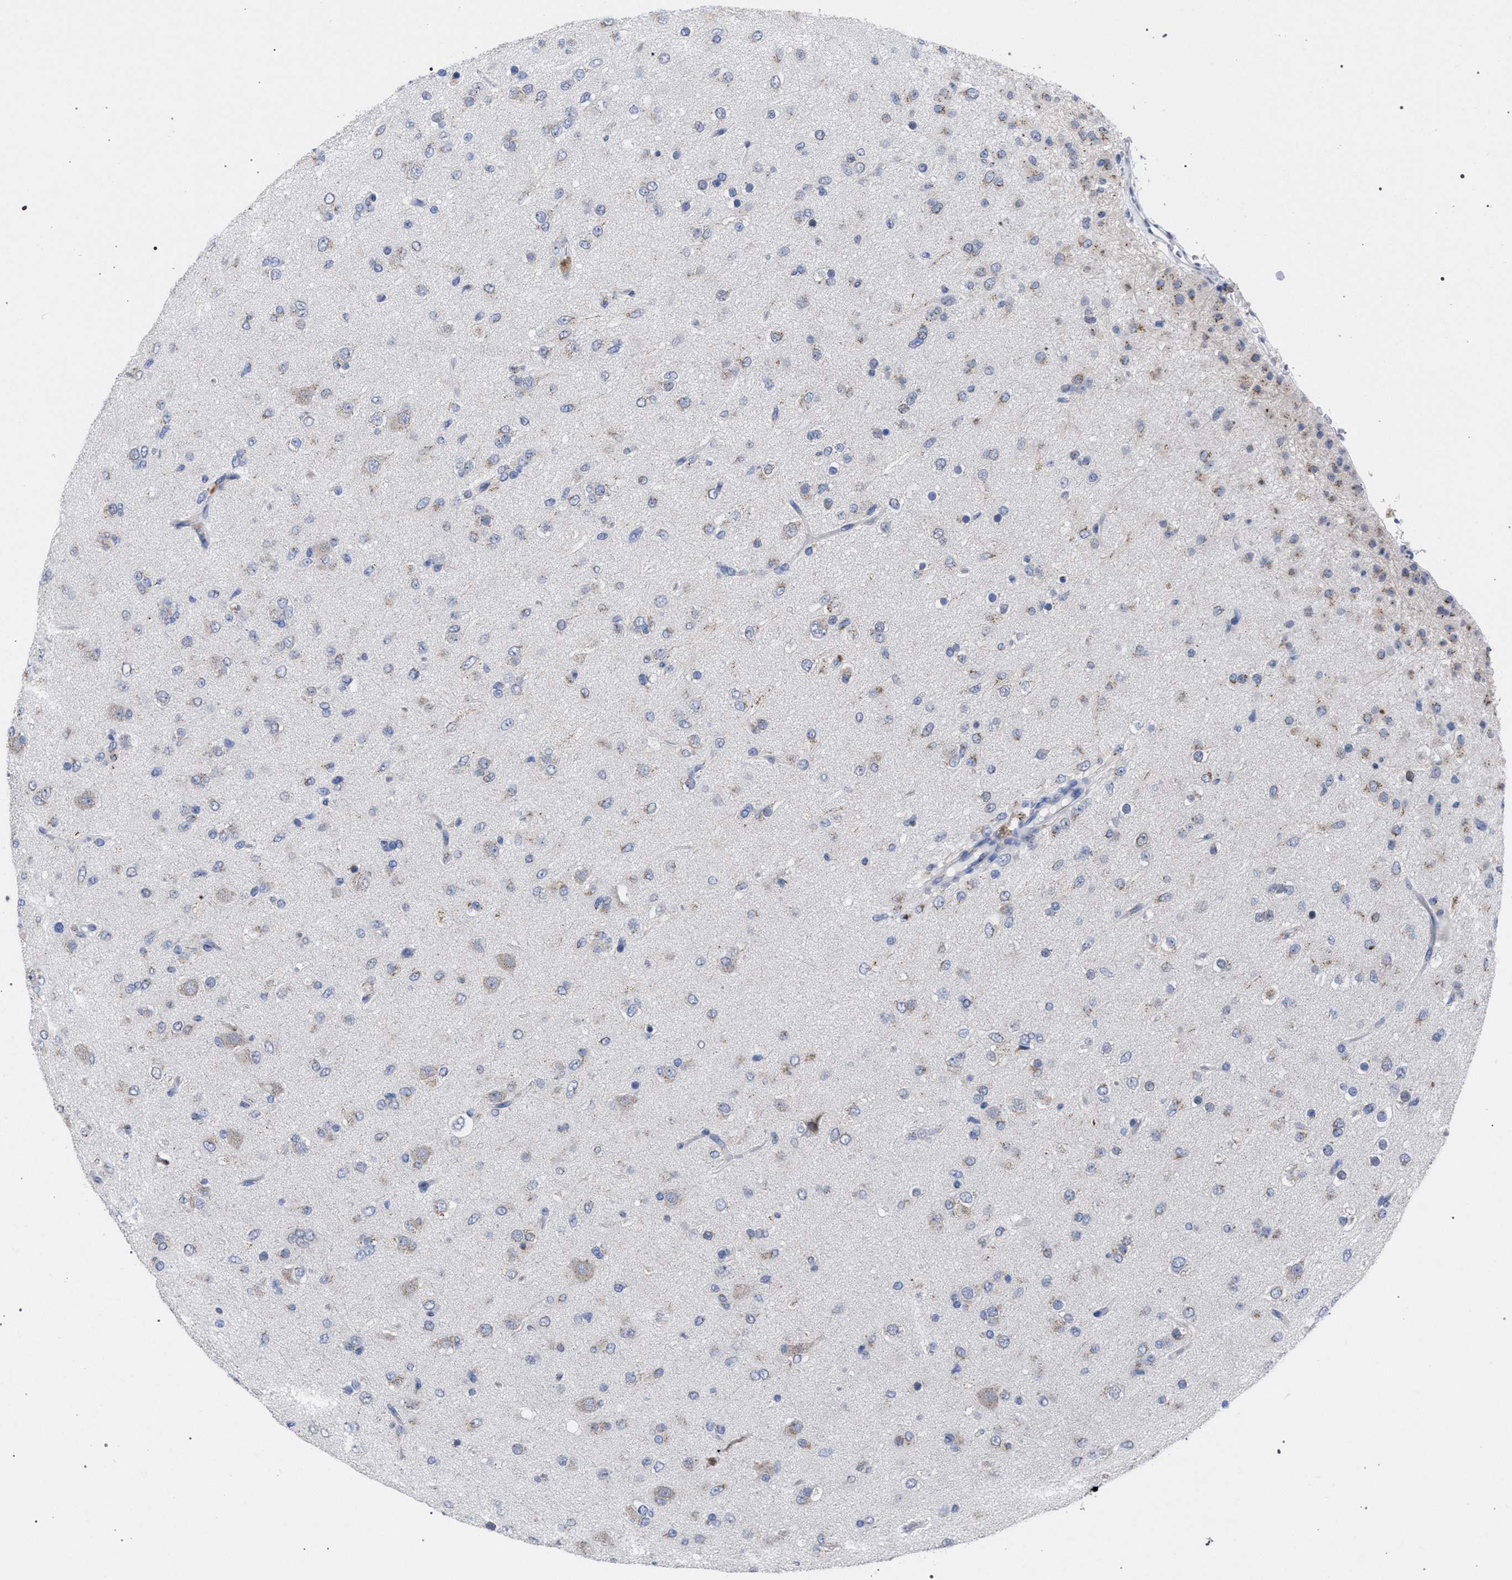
{"staining": {"intensity": "weak", "quantity": "25%-75%", "location": "cytoplasmic/membranous"}, "tissue": "glioma", "cell_type": "Tumor cells", "image_type": "cancer", "snomed": [{"axis": "morphology", "description": "Glioma, malignant, Low grade"}, {"axis": "topography", "description": "Brain"}], "caption": "Protein analysis of glioma tissue reveals weak cytoplasmic/membranous expression in approximately 25%-75% of tumor cells.", "gene": "GOLGA2", "patient": {"sex": "male", "age": 65}}